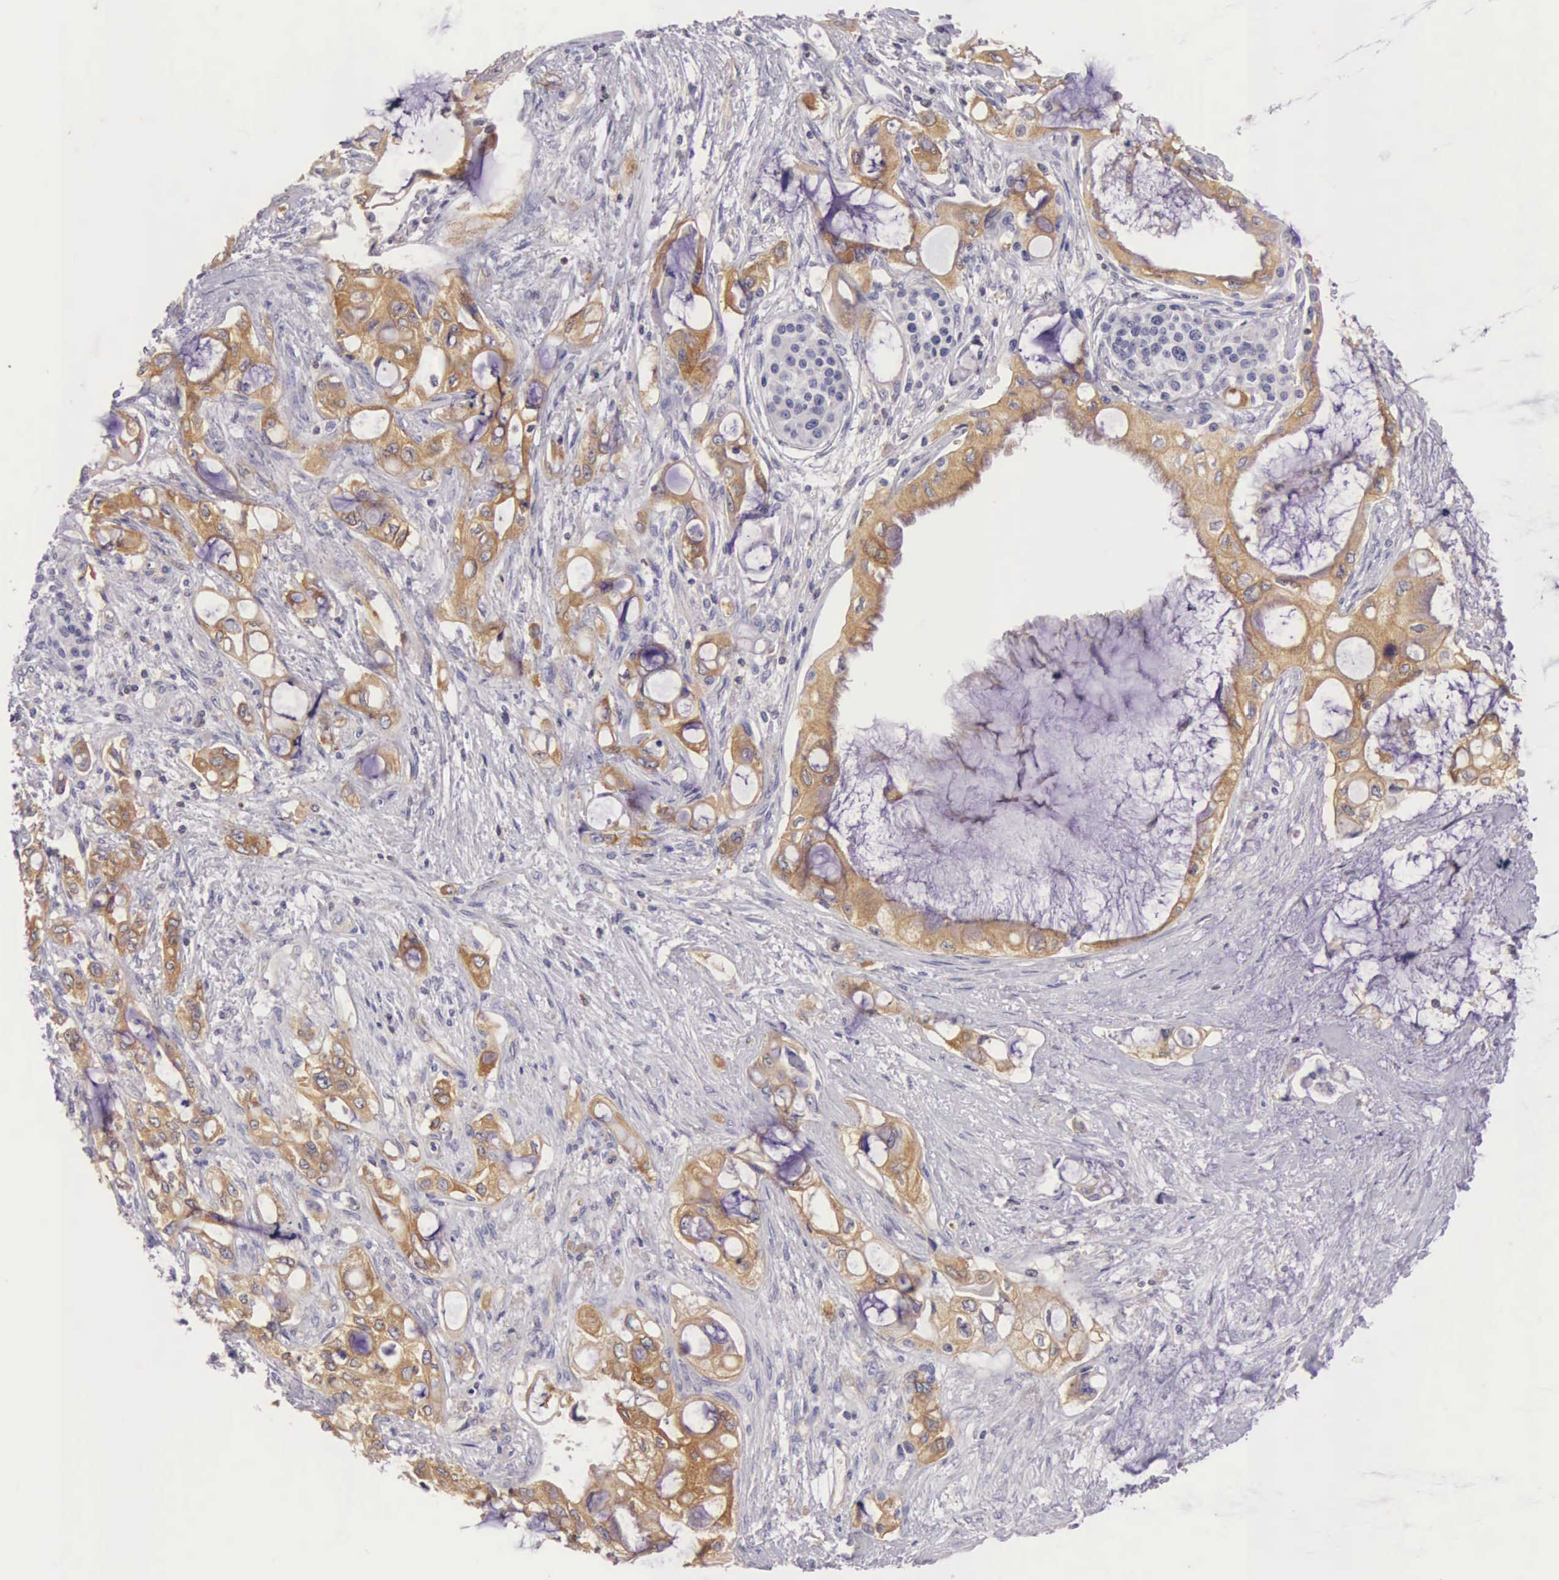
{"staining": {"intensity": "moderate", "quantity": ">75%", "location": "cytoplasmic/membranous"}, "tissue": "pancreatic cancer", "cell_type": "Tumor cells", "image_type": "cancer", "snomed": [{"axis": "morphology", "description": "Adenocarcinoma, NOS"}, {"axis": "topography", "description": "Pancreas"}], "caption": "High-magnification brightfield microscopy of adenocarcinoma (pancreatic) stained with DAB (brown) and counterstained with hematoxylin (blue). tumor cells exhibit moderate cytoplasmic/membranous staining is present in about>75% of cells.", "gene": "OSBPL3", "patient": {"sex": "female", "age": 70}}